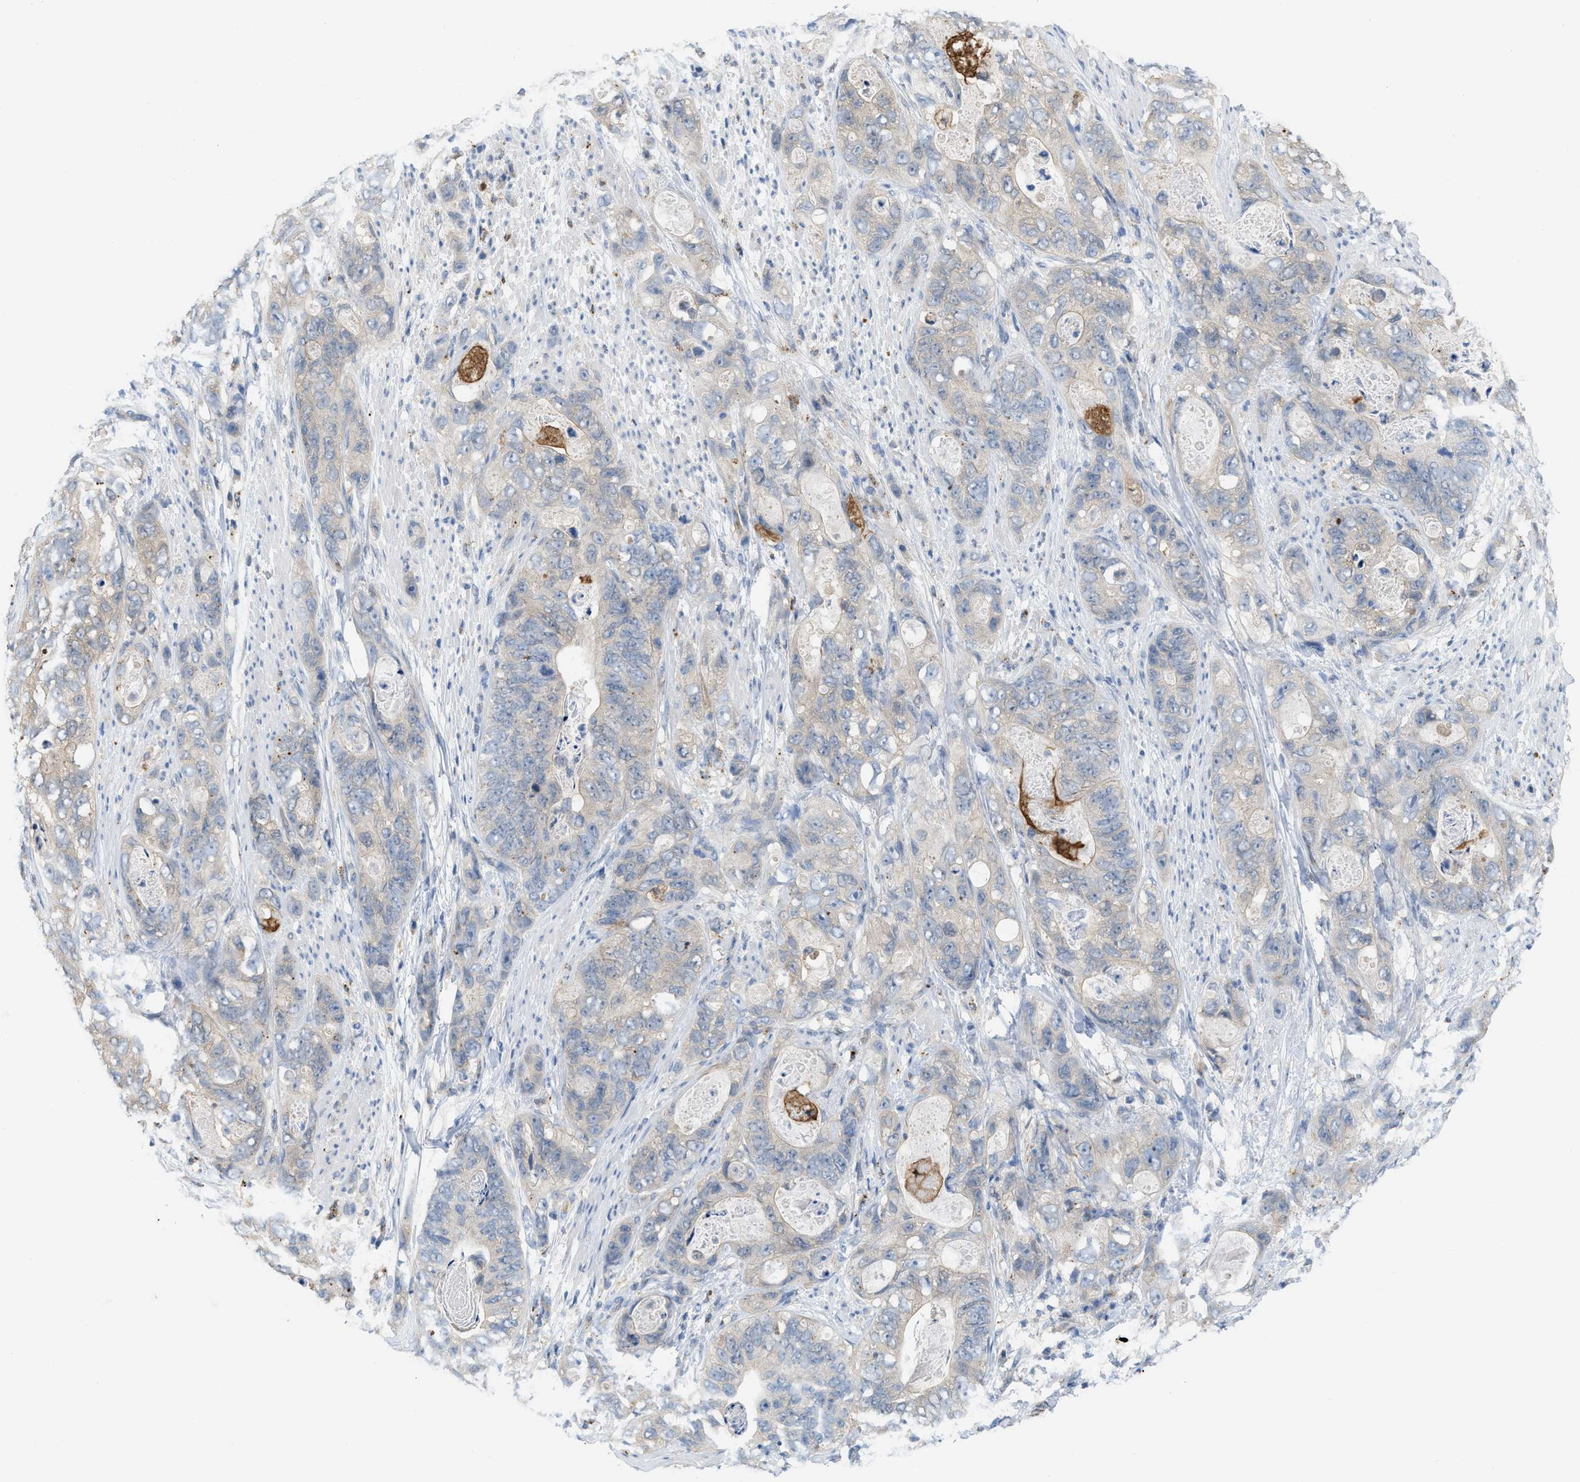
{"staining": {"intensity": "weak", "quantity": "25%-75%", "location": "cytoplasmic/membranous"}, "tissue": "stomach cancer", "cell_type": "Tumor cells", "image_type": "cancer", "snomed": [{"axis": "morphology", "description": "Adenocarcinoma, NOS"}, {"axis": "topography", "description": "Stomach"}], "caption": "Immunohistochemistry staining of stomach cancer, which shows low levels of weak cytoplasmic/membranous staining in about 25%-75% of tumor cells indicating weak cytoplasmic/membranous protein expression. The staining was performed using DAB (3,3'-diaminobenzidine) (brown) for protein detection and nuclei were counterstained in hematoxylin (blue).", "gene": "CSTB", "patient": {"sex": "female", "age": 89}}